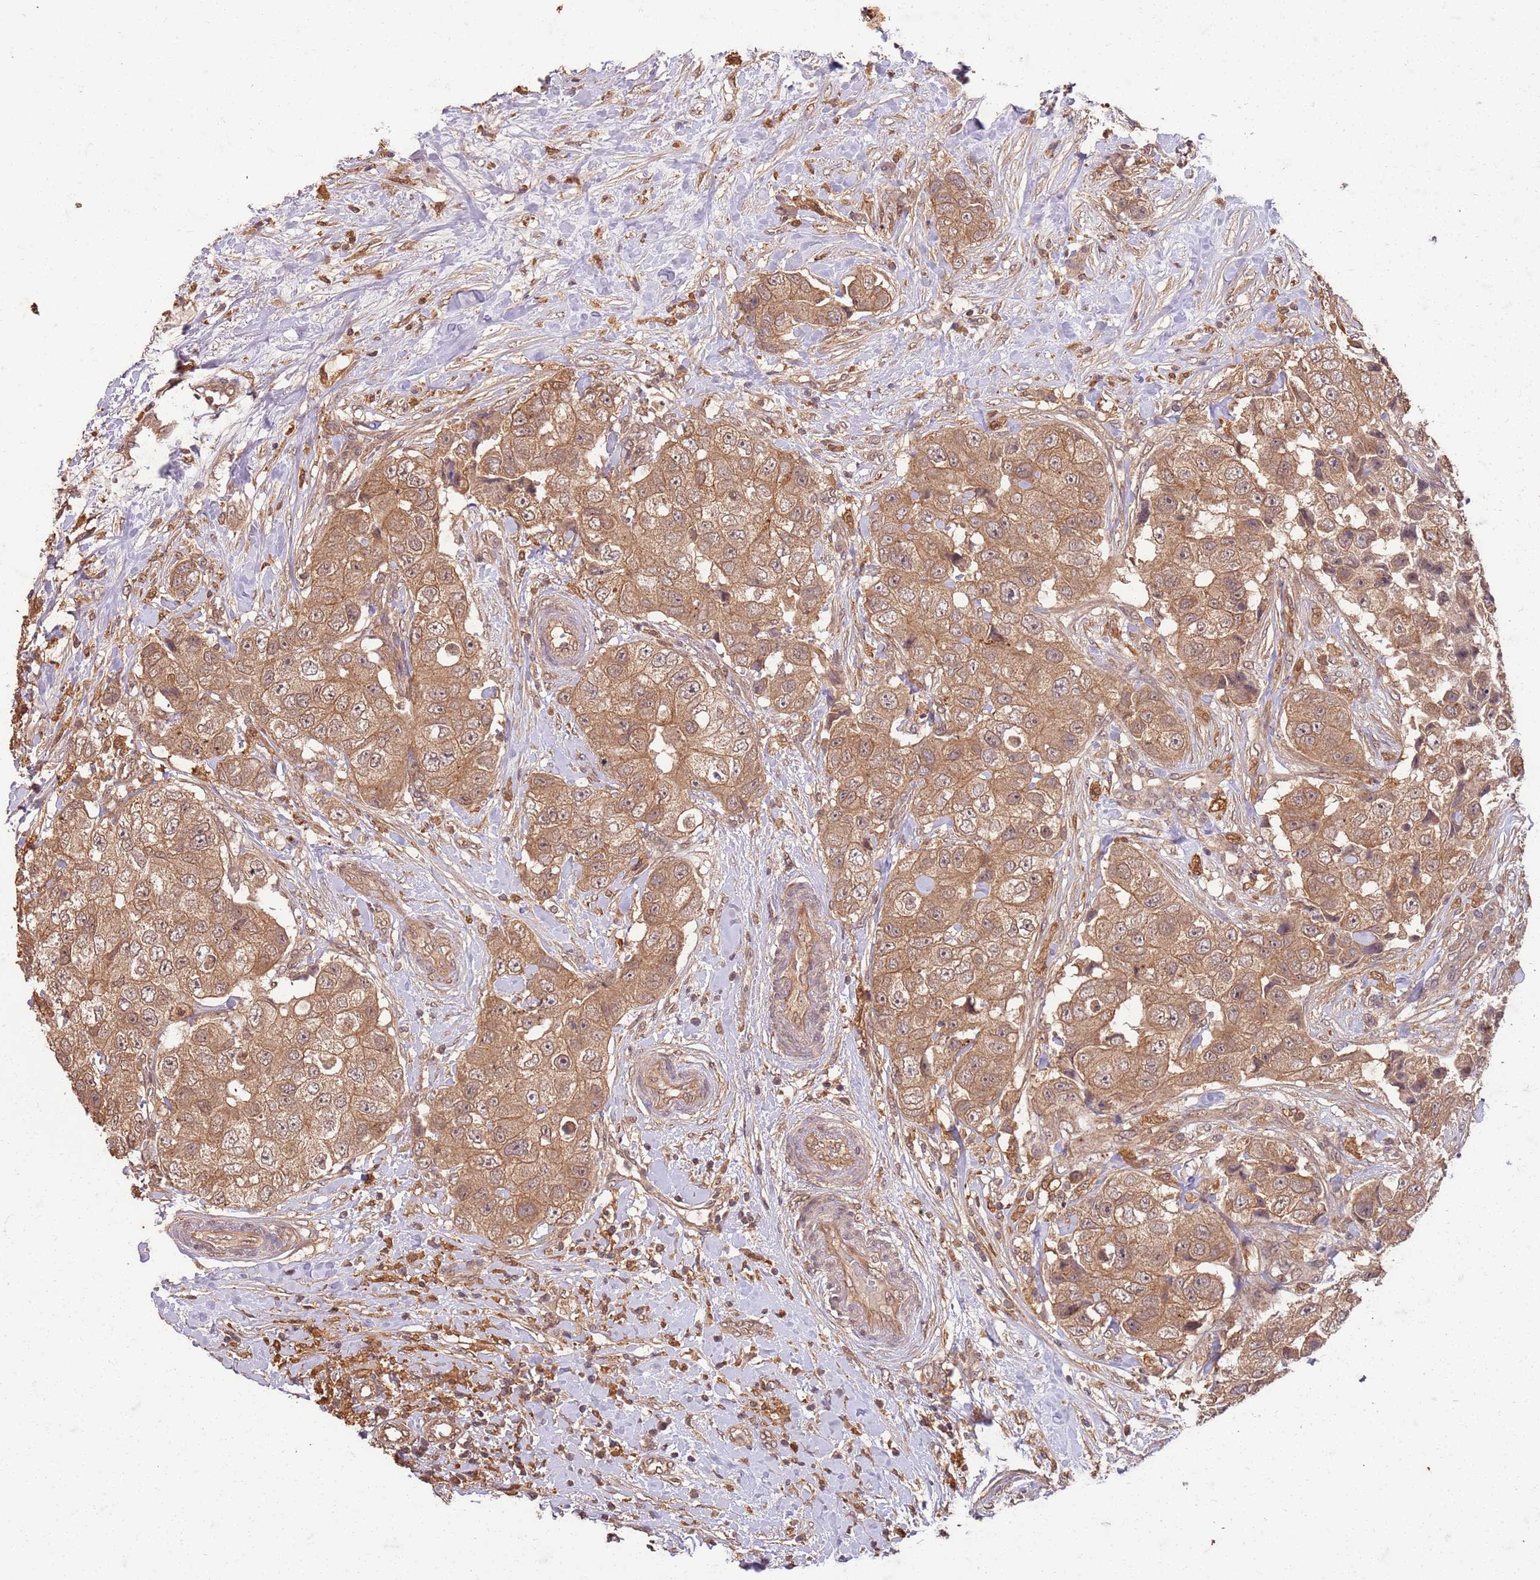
{"staining": {"intensity": "moderate", "quantity": ">75%", "location": "cytoplasmic/membranous"}, "tissue": "breast cancer", "cell_type": "Tumor cells", "image_type": "cancer", "snomed": [{"axis": "morphology", "description": "Normal tissue, NOS"}, {"axis": "morphology", "description": "Duct carcinoma"}, {"axis": "topography", "description": "Breast"}], "caption": "Immunohistochemical staining of human breast cancer exhibits medium levels of moderate cytoplasmic/membranous protein positivity in approximately >75% of tumor cells. Nuclei are stained in blue.", "gene": "UBE3A", "patient": {"sex": "female", "age": 62}}